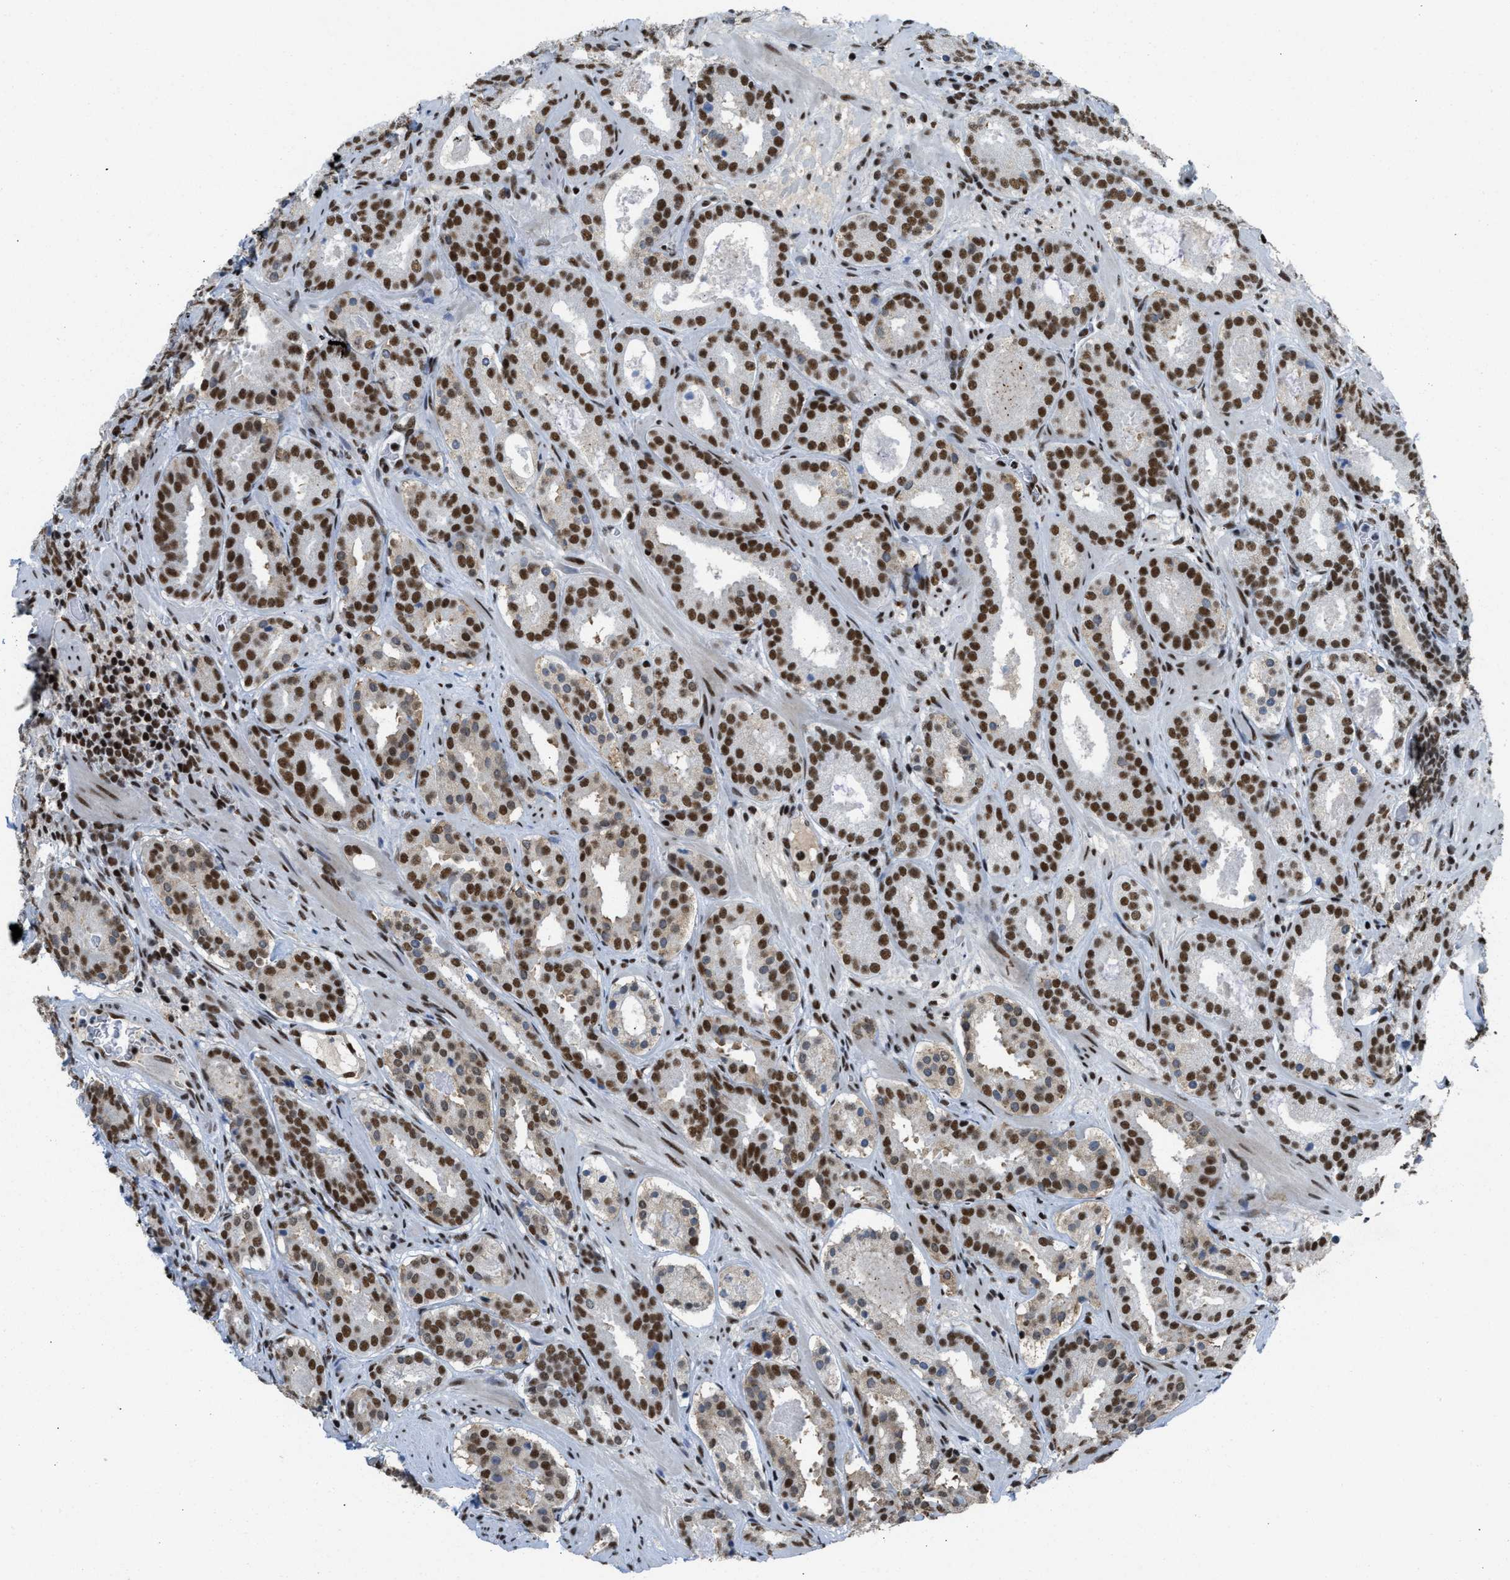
{"staining": {"intensity": "strong", "quantity": ">75%", "location": "nuclear"}, "tissue": "prostate cancer", "cell_type": "Tumor cells", "image_type": "cancer", "snomed": [{"axis": "morphology", "description": "Adenocarcinoma, Low grade"}, {"axis": "topography", "description": "Prostate"}], "caption": "The histopathology image reveals a brown stain indicating the presence of a protein in the nuclear of tumor cells in prostate cancer (low-grade adenocarcinoma). The staining was performed using DAB, with brown indicating positive protein expression. Nuclei are stained blue with hematoxylin.", "gene": "SCAF4", "patient": {"sex": "male", "age": 69}}